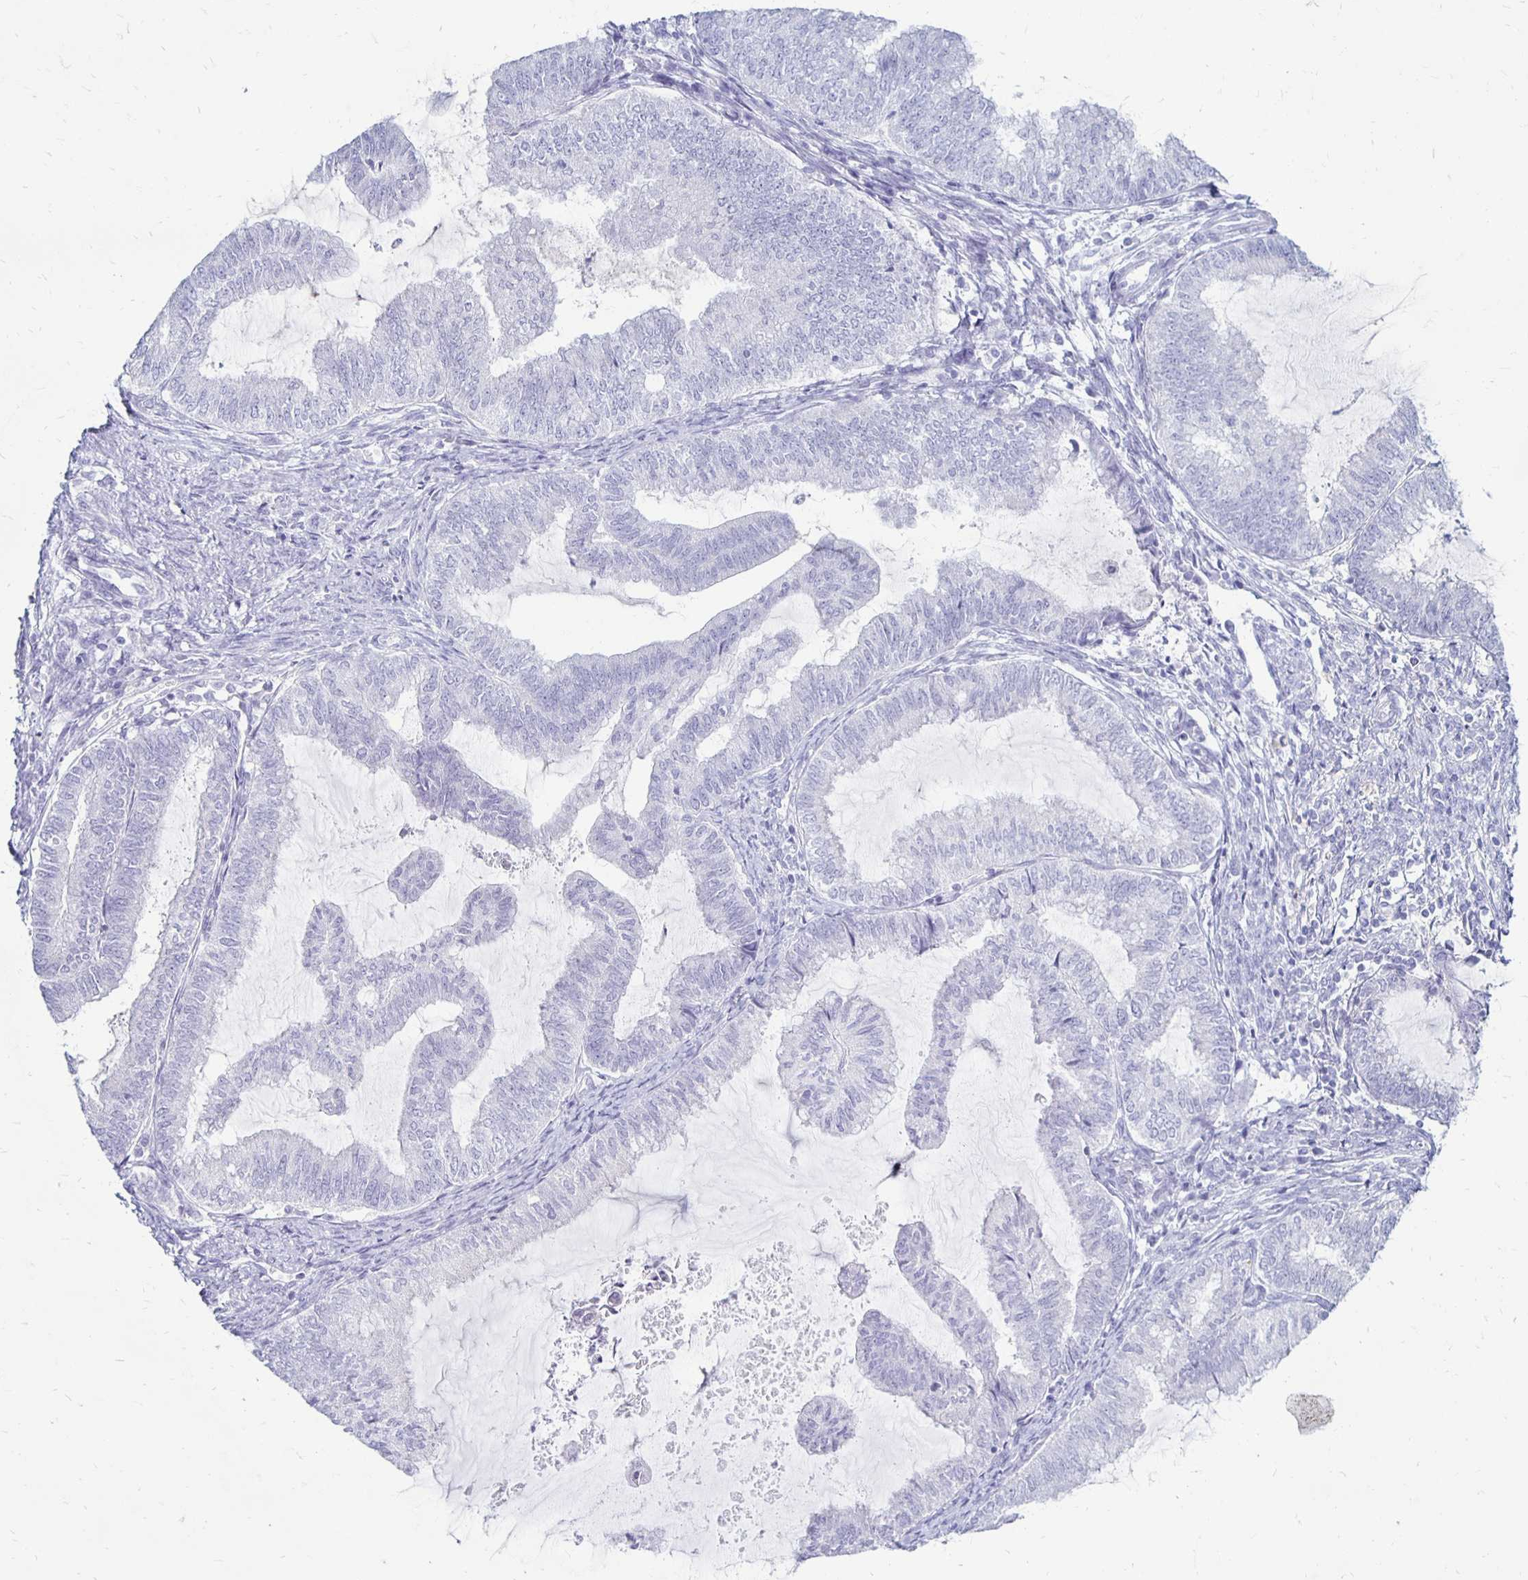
{"staining": {"intensity": "negative", "quantity": "none", "location": "none"}, "tissue": "endometrial cancer", "cell_type": "Tumor cells", "image_type": "cancer", "snomed": [{"axis": "morphology", "description": "Adenocarcinoma, NOS"}, {"axis": "topography", "description": "Endometrium"}], "caption": "Immunohistochemical staining of human endometrial cancer (adenocarcinoma) displays no significant staining in tumor cells.", "gene": "RYR1", "patient": {"sex": "female", "age": 79}}